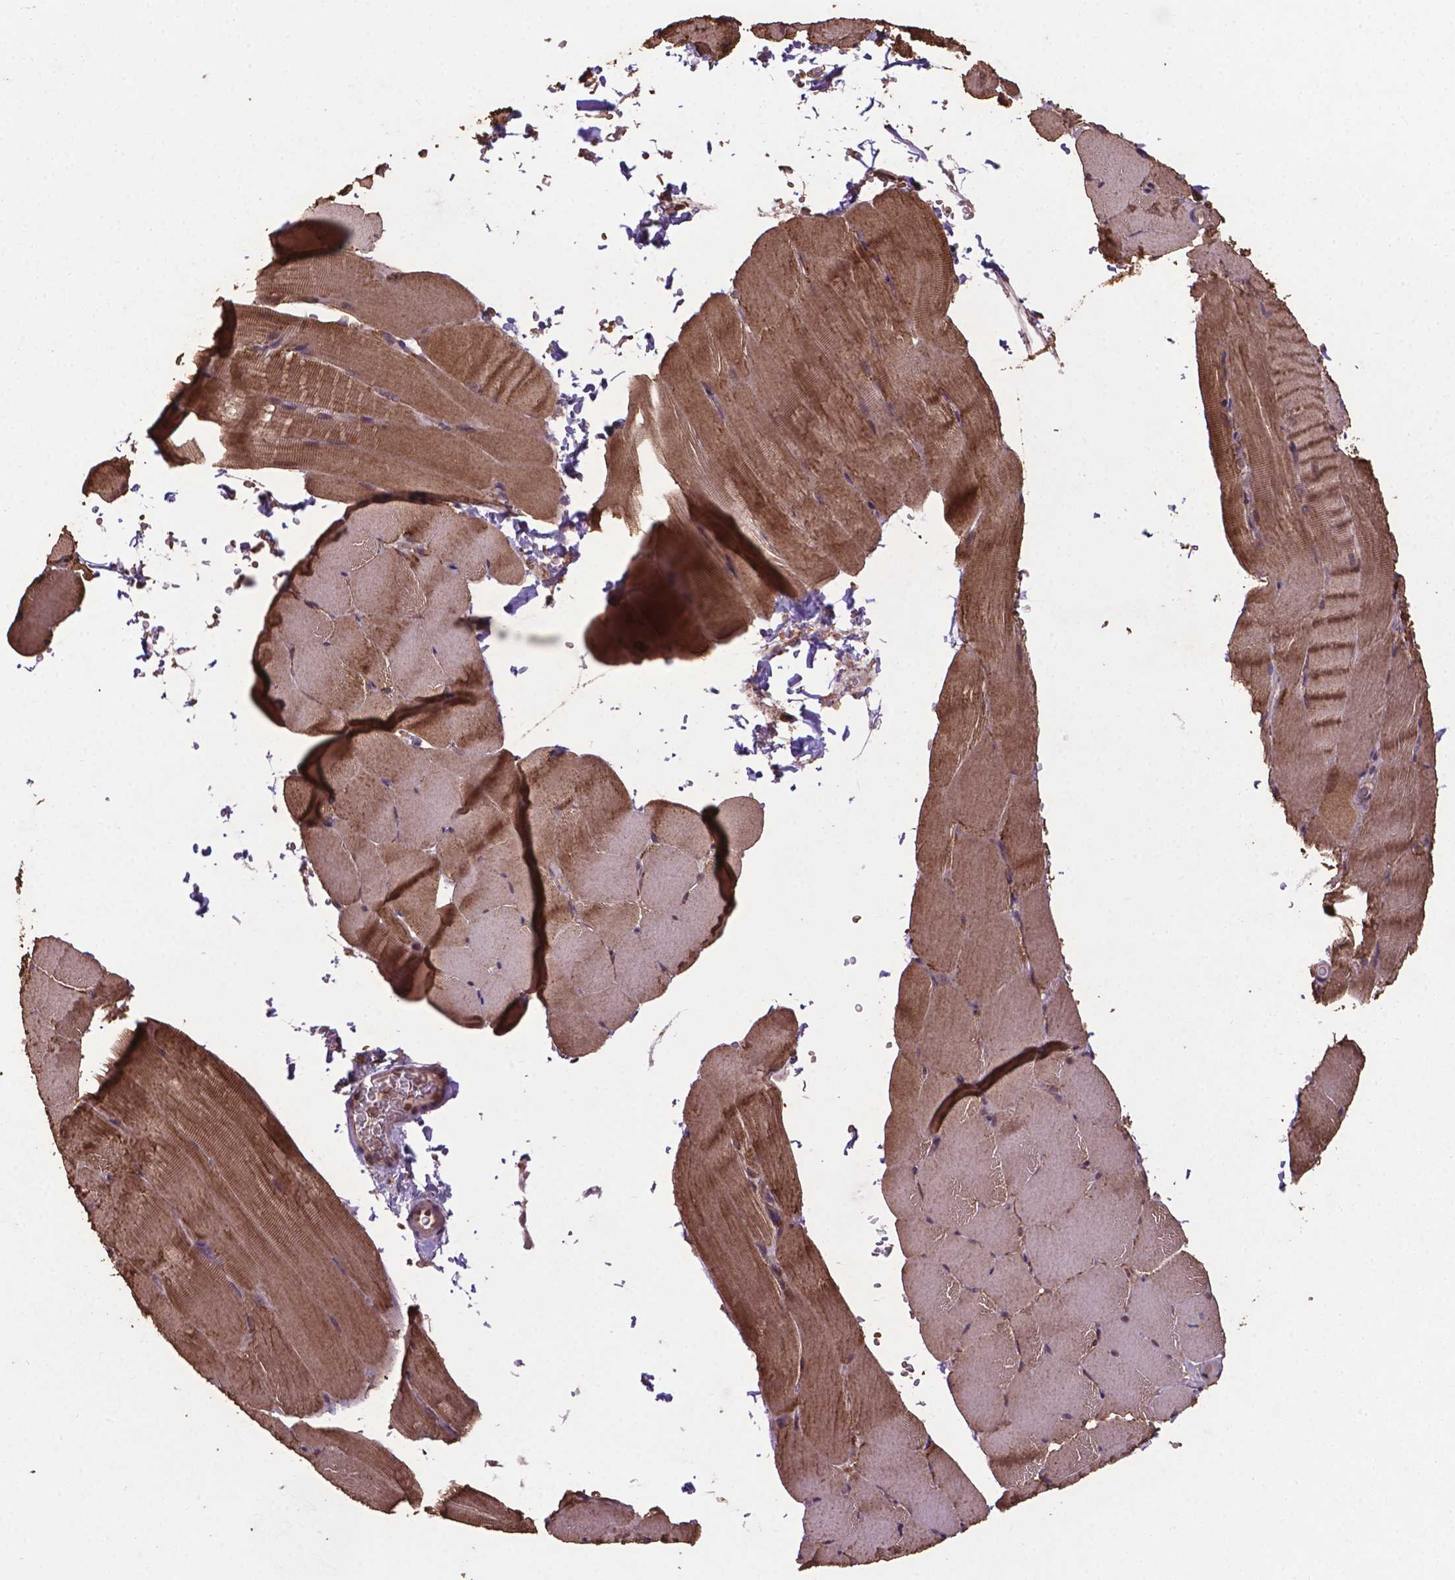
{"staining": {"intensity": "moderate", "quantity": ">75%", "location": "cytoplasmic/membranous"}, "tissue": "skeletal muscle", "cell_type": "Myocytes", "image_type": "normal", "snomed": [{"axis": "morphology", "description": "Normal tissue, NOS"}, {"axis": "topography", "description": "Skeletal muscle"}], "caption": "The immunohistochemical stain highlights moderate cytoplasmic/membranous expression in myocytes of benign skeletal muscle.", "gene": "DCAF1", "patient": {"sex": "female", "age": 37}}